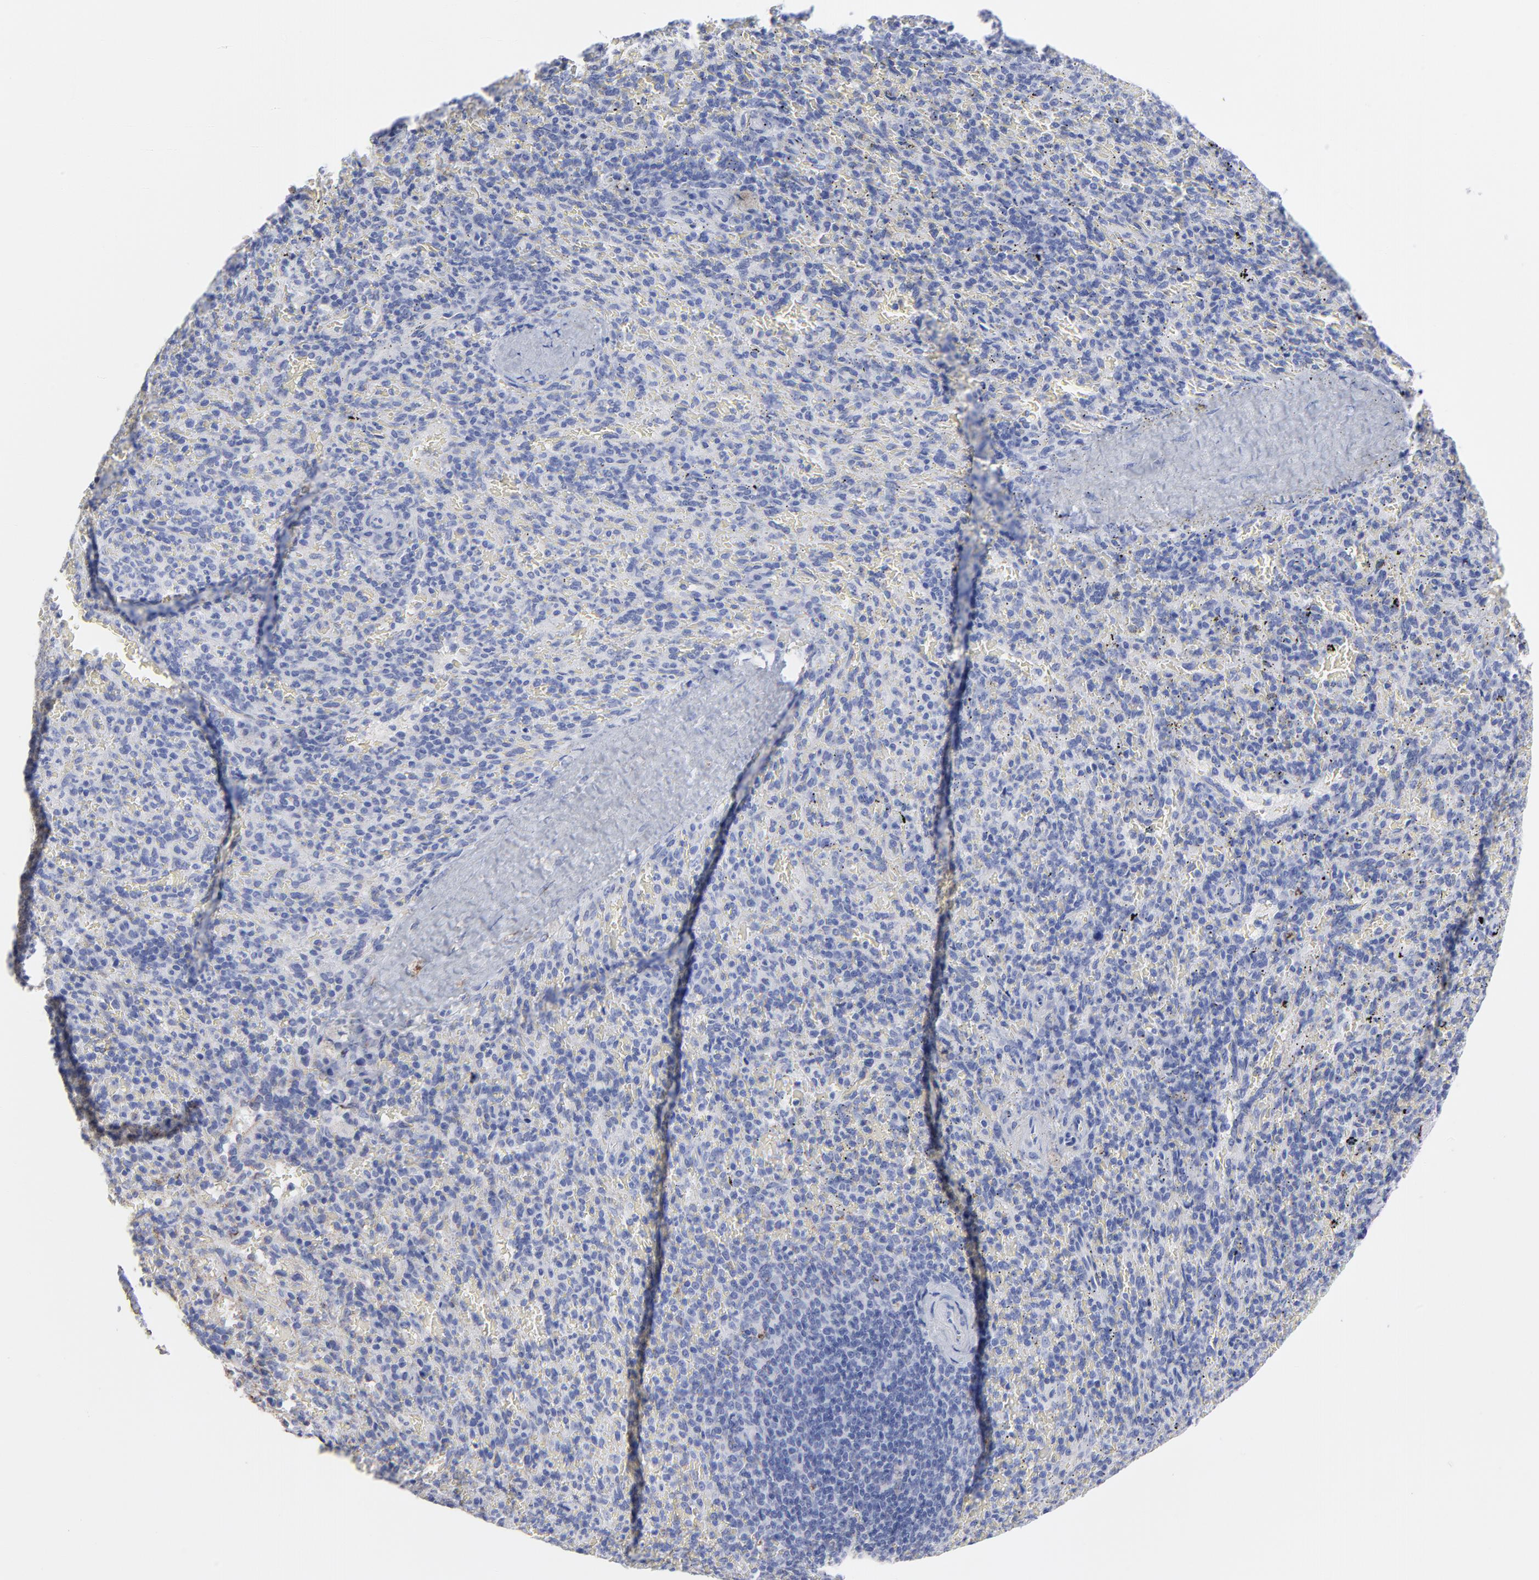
{"staining": {"intensity": "negative", "quantity": "none", "location": "none"}, "tissue": "spleen", "cell_type": "Cells in red pulp", "image_type": "normal", "snomed": [{"axis": "morphology", "description": "Normal tissue, NOS"}, {"axis": "topography", "description": "Spleen"}], "caption": "IHC photomicrograph of benign human spleen stained for a protein (brown), which demonstrates no staining in cells in red pulp. (Immunohistochemistry (ihc), brightfield microscopy, high magnification).", "gene": "CNTN3", "patient": {"sex": "female", "age": 43}}